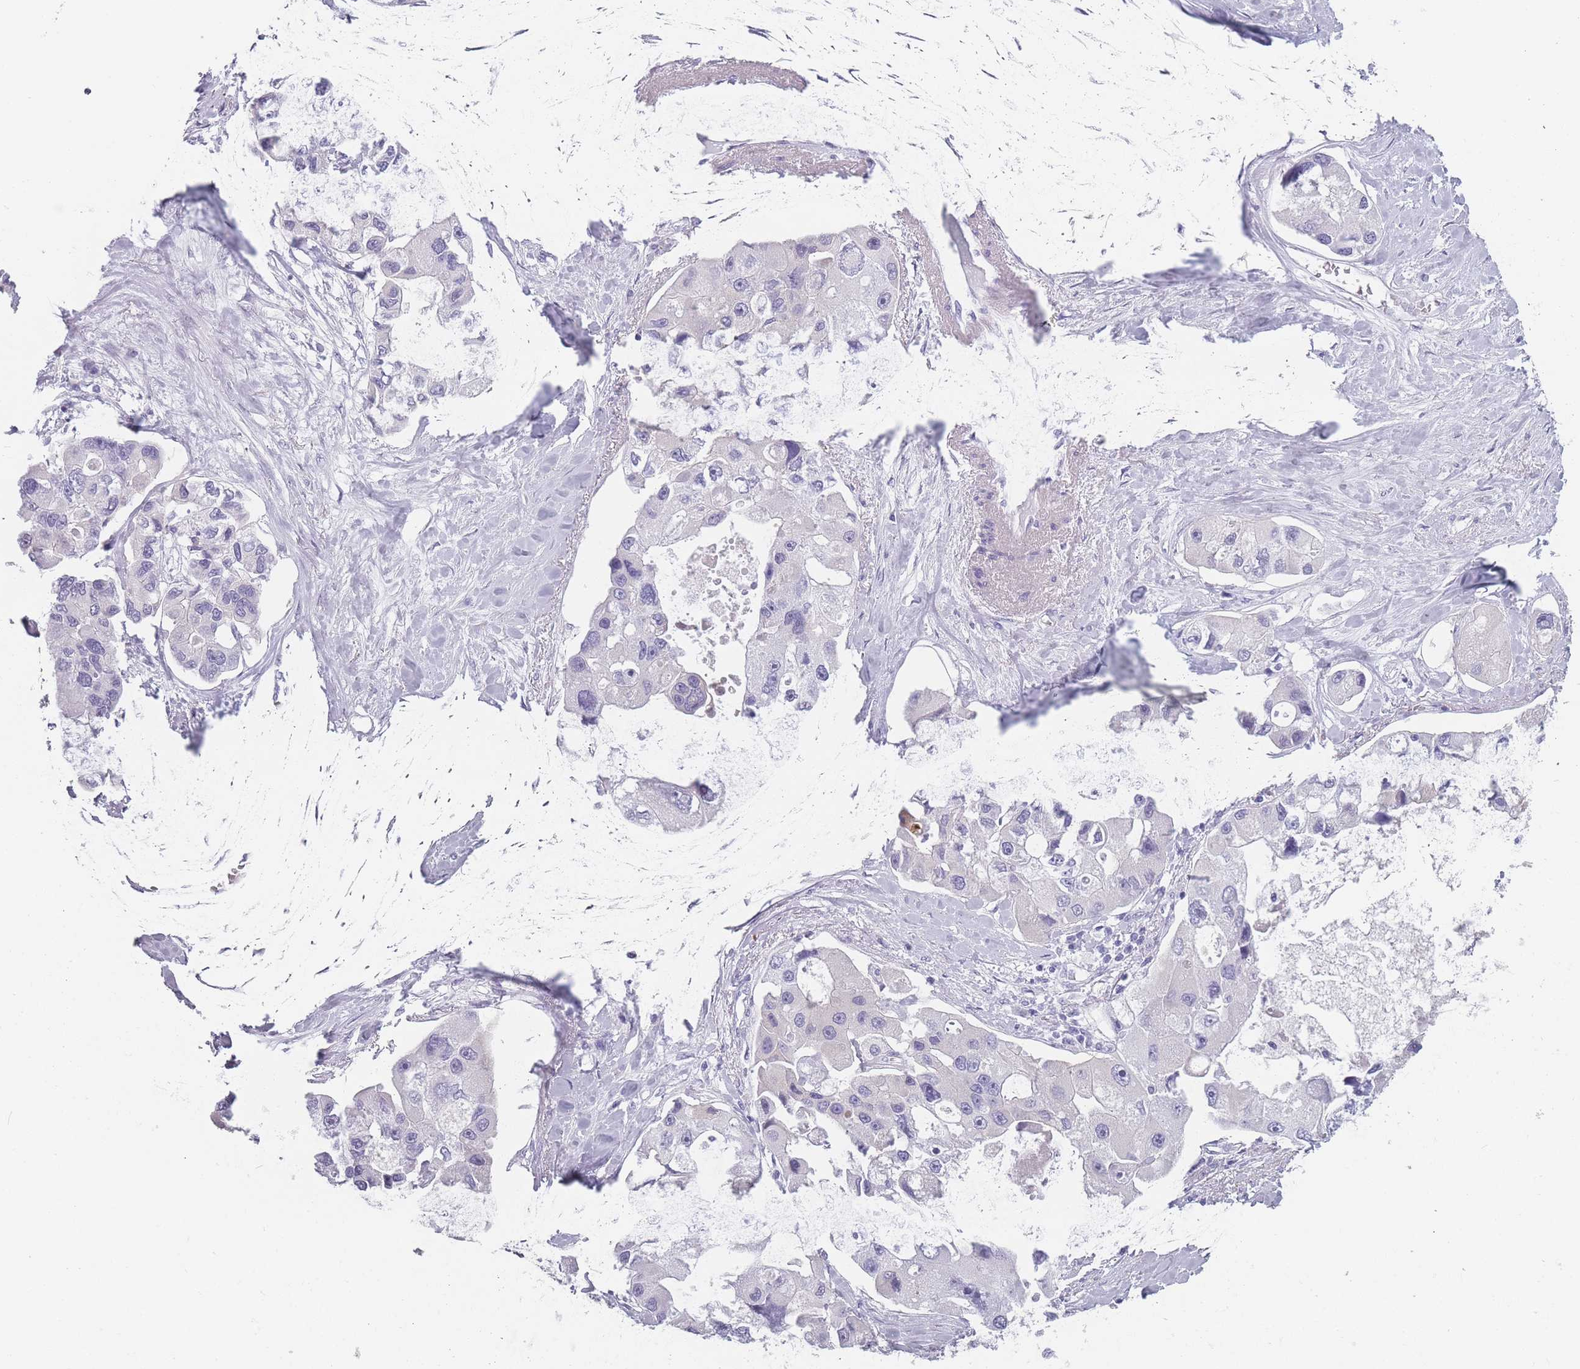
{"staining": {"intensity": "negative", "quantity": "none", "location": "none"}, "tissue": "lung cancer", "cell_type": "Tumor cells", "image_type": "cancer", "snomed": [{"axis": "morphology", "description": "Adenocarcinoma, NOS"}, {"axis": "topography", "description": "Lung"}], "caption": "This image is of lung cancer stained with immunohistochemistry to label a protein in brown with the nuclei are counter-stained blue. There is no expression in tumor cells.", "gene": "PPFIA3", "patient": {"sex": "female", "age": 54}}